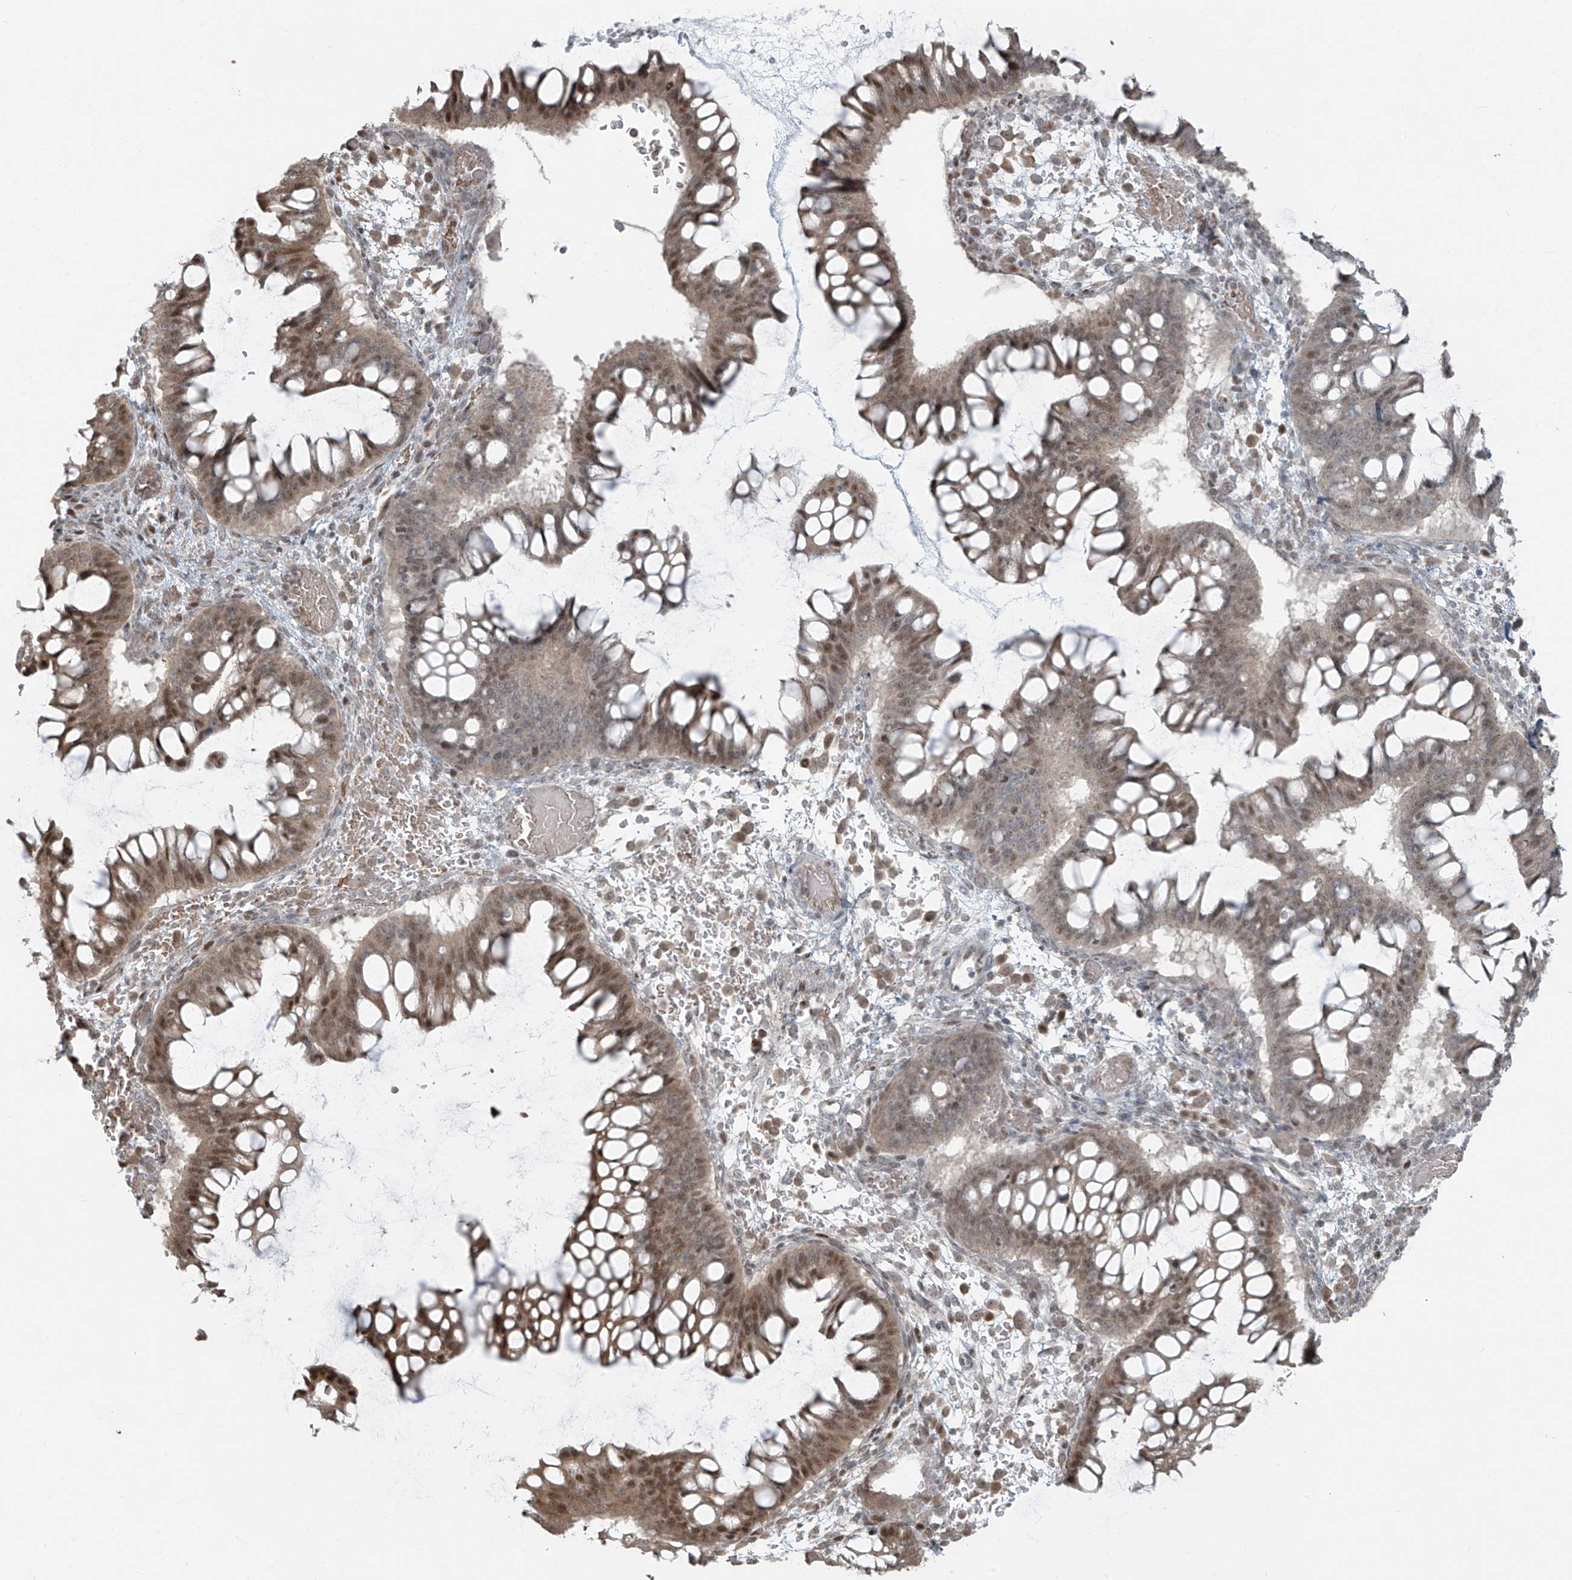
{"staining": {"intensity": "moderate", "quantity": "25%-75%", "location": "cytoplasmic/membranous,nuclear"}, "tissue": "ovarian cancer", "cell_type": "Tumor cells", "image_type": "cancer", "snomed": [{"axis": "morphology", "description": "Cystadenocarcinoma, mucinous, NOS"}, {"axis": "topography", "description": "Ovary"}], "caption": "Human ovarian mucinous cystadenocarcinoma stained for a protein (brown) reveals moderate cytoplasmic/membranous and nuclear positive expression in about 25%-75% of tumor cells.", "gene": "TTC22", "patient": {"sex": "female", "age": 73}}